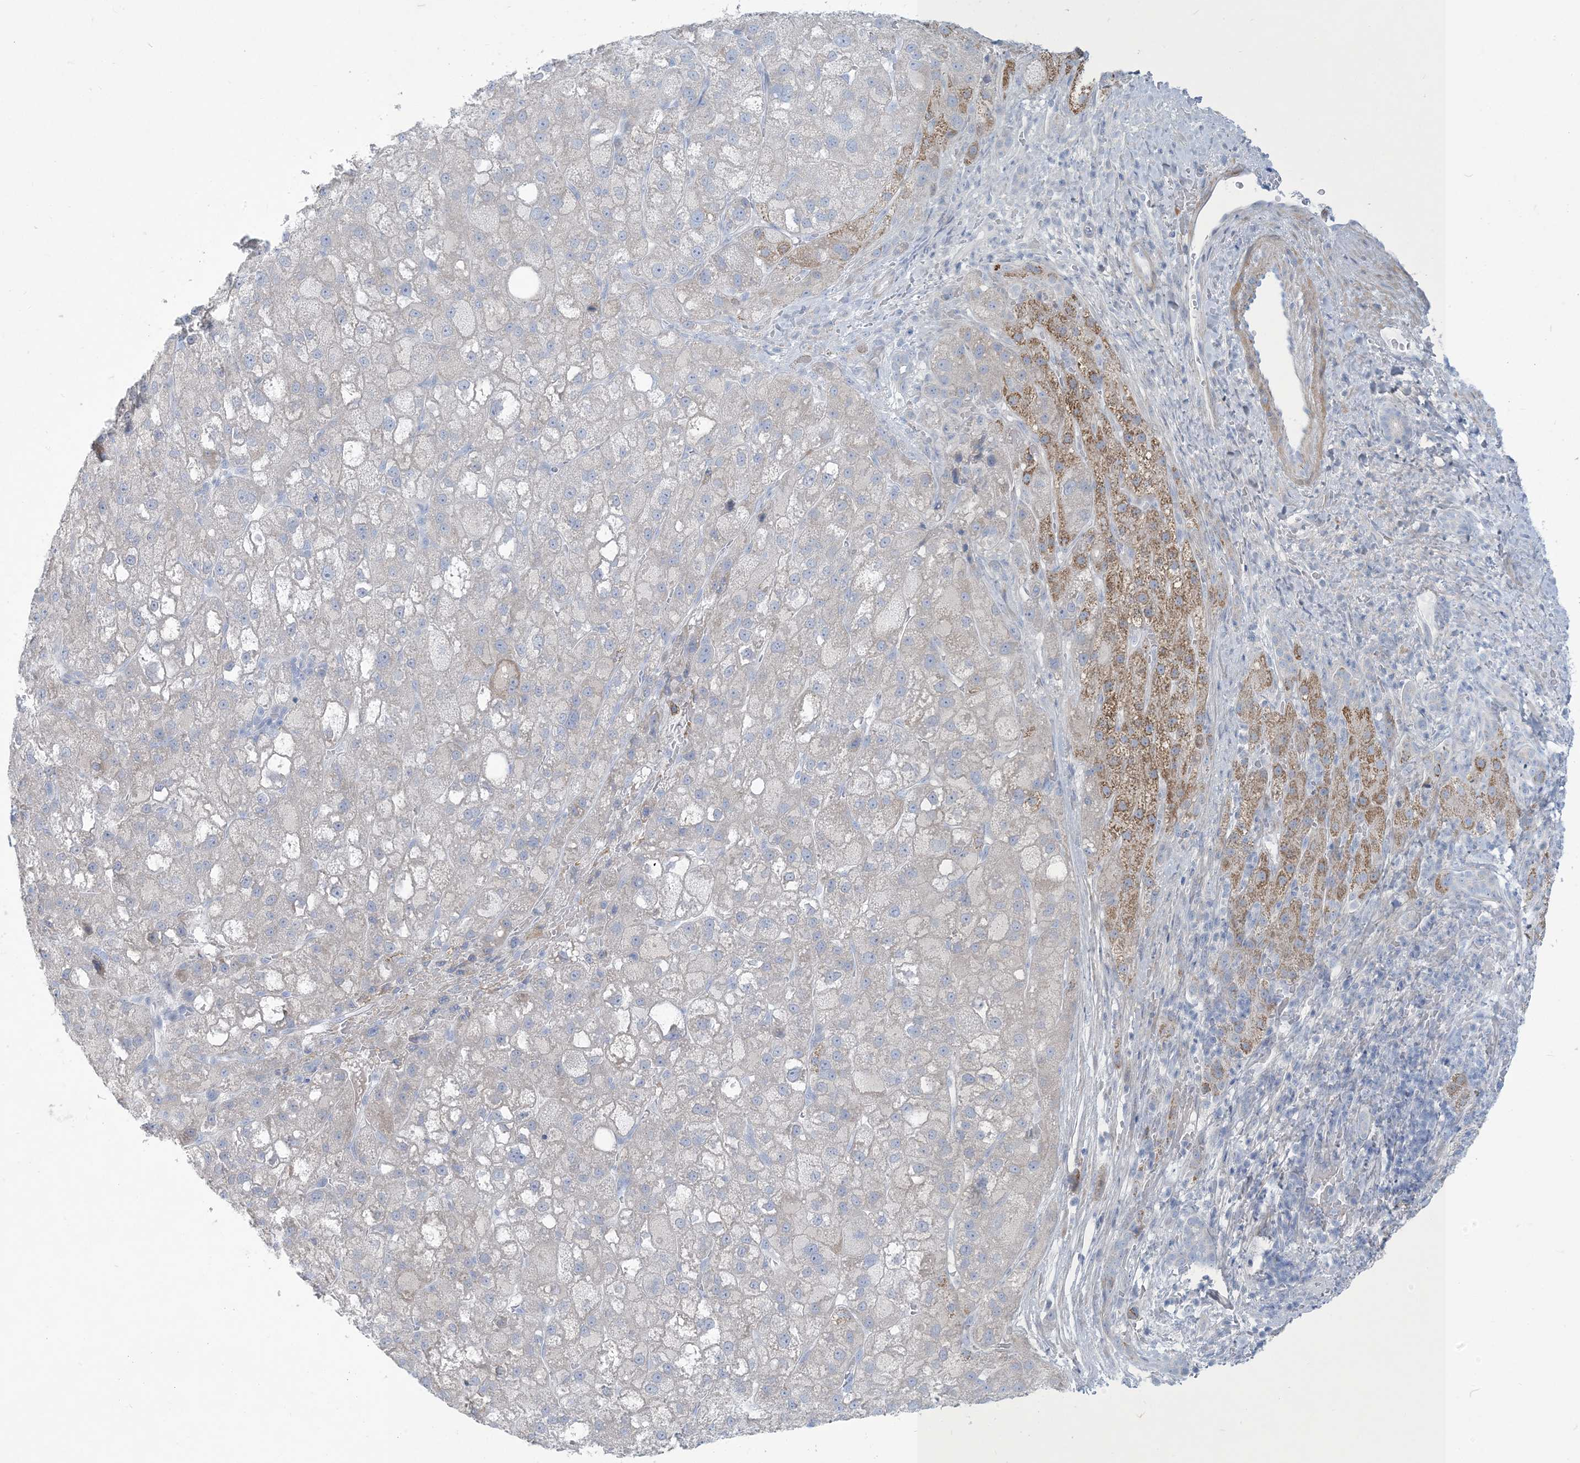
{"staining": {"intensity": "moderate", "quantity": "<25%", "location": "cytoplasmic/membranous"}, "tissue": "liver cancer", "cell_type": "Tumor cells", "image_type": "cancer", "snomed": [{"axis": "morphology", "description": "Carcinoma, Hepatocellular, NOS"}, {"axis": "topography", "description": "Liver"}], "caption": "Immunohistochemistry (DAB) staining of liver cancer demonstrates moderate cytoplasmic/membranous protein expression in about <25% of tumor cells.", "gene": "MOXD1", "patient": {"sex": "male", "age": 57}}